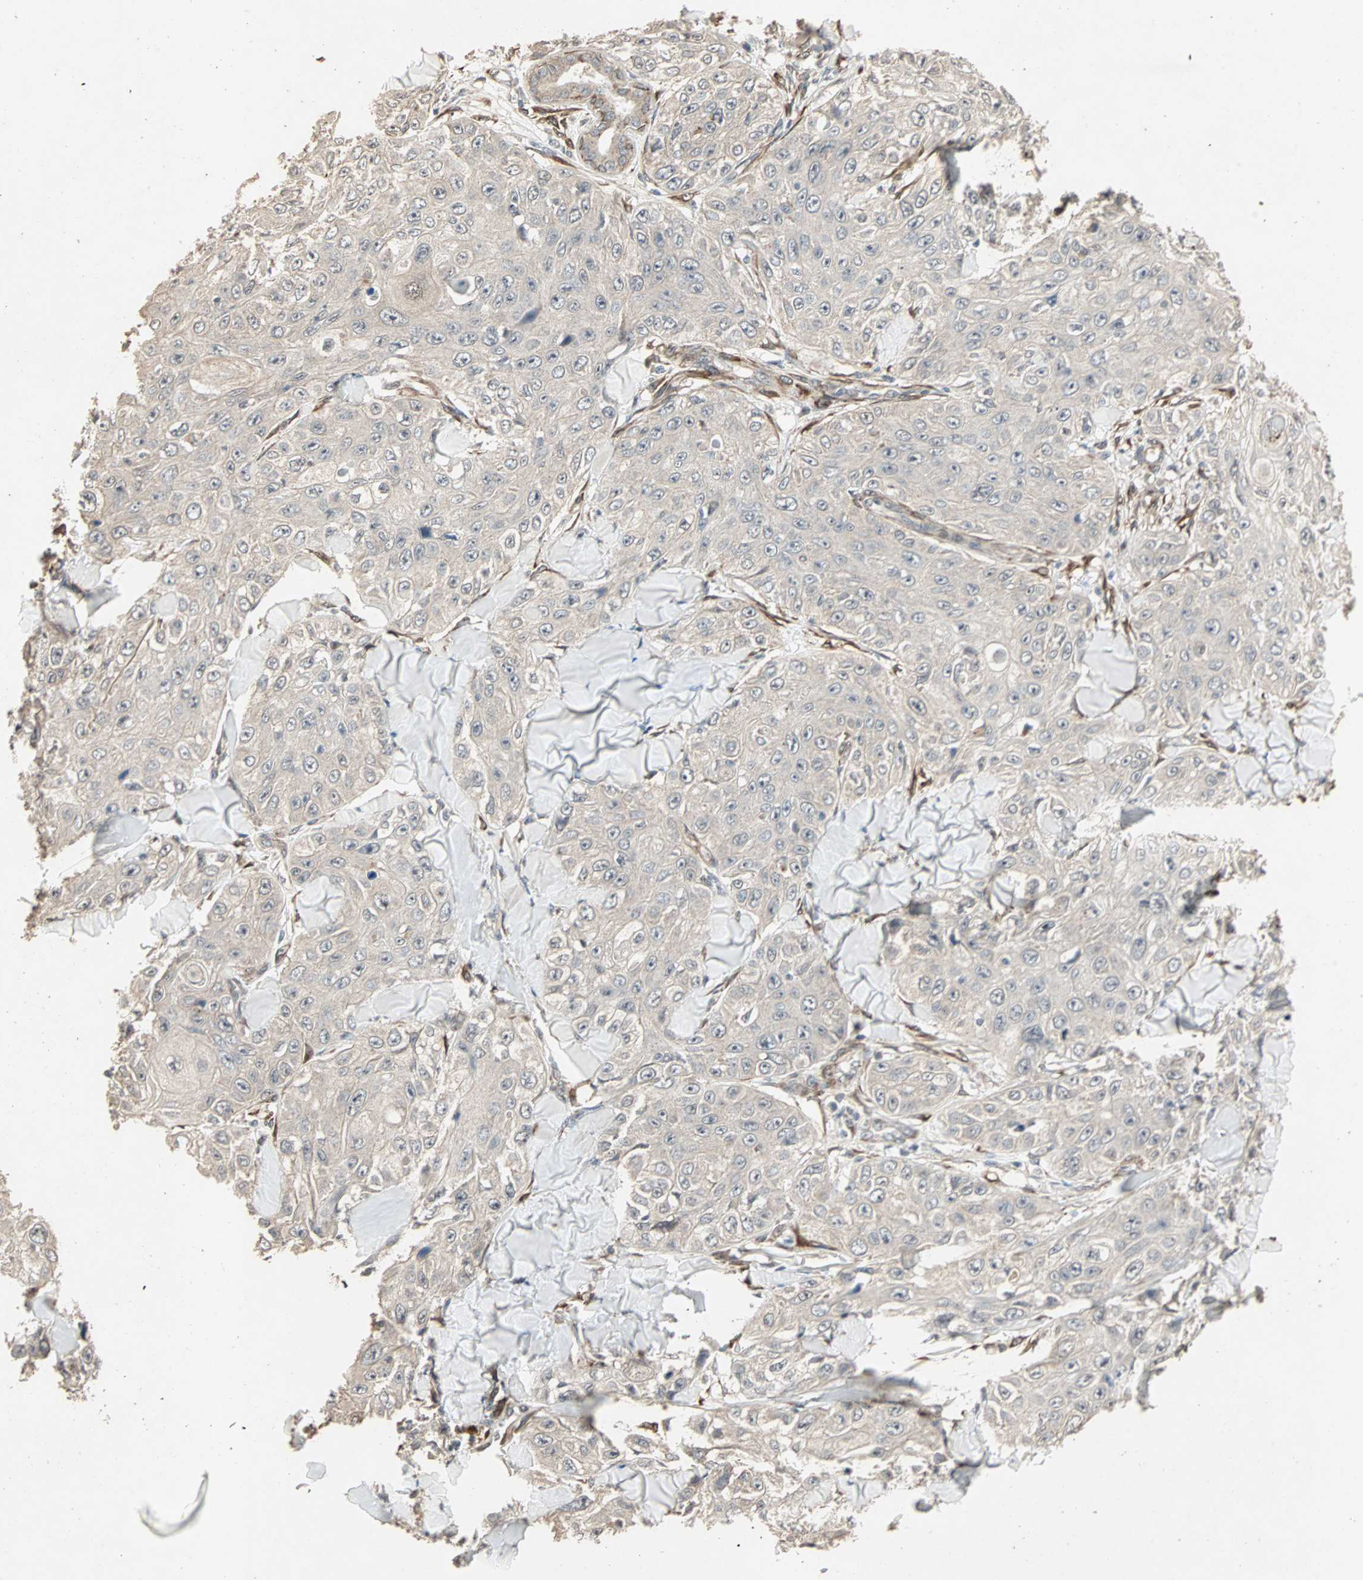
{"staining": {"intensity": "negative", "quantity": "none", "location": "none"}, "tissue": "skin cancer", "cell_type": "Tumor cells", "image_type": "cancer", "snomed": [{"axis": "morphology", "description": "Squamous cell carcinoma, NOS"}, {"axis": "topography", "description": "Skin"}], "caption": "Immunohistochemical staining of human skin cancer (squamous cell carcinoma) demonstrates no significant expression in tumor cells.", "gene": "TRPV4", "patient": {"sex": "male", "age": 86}}